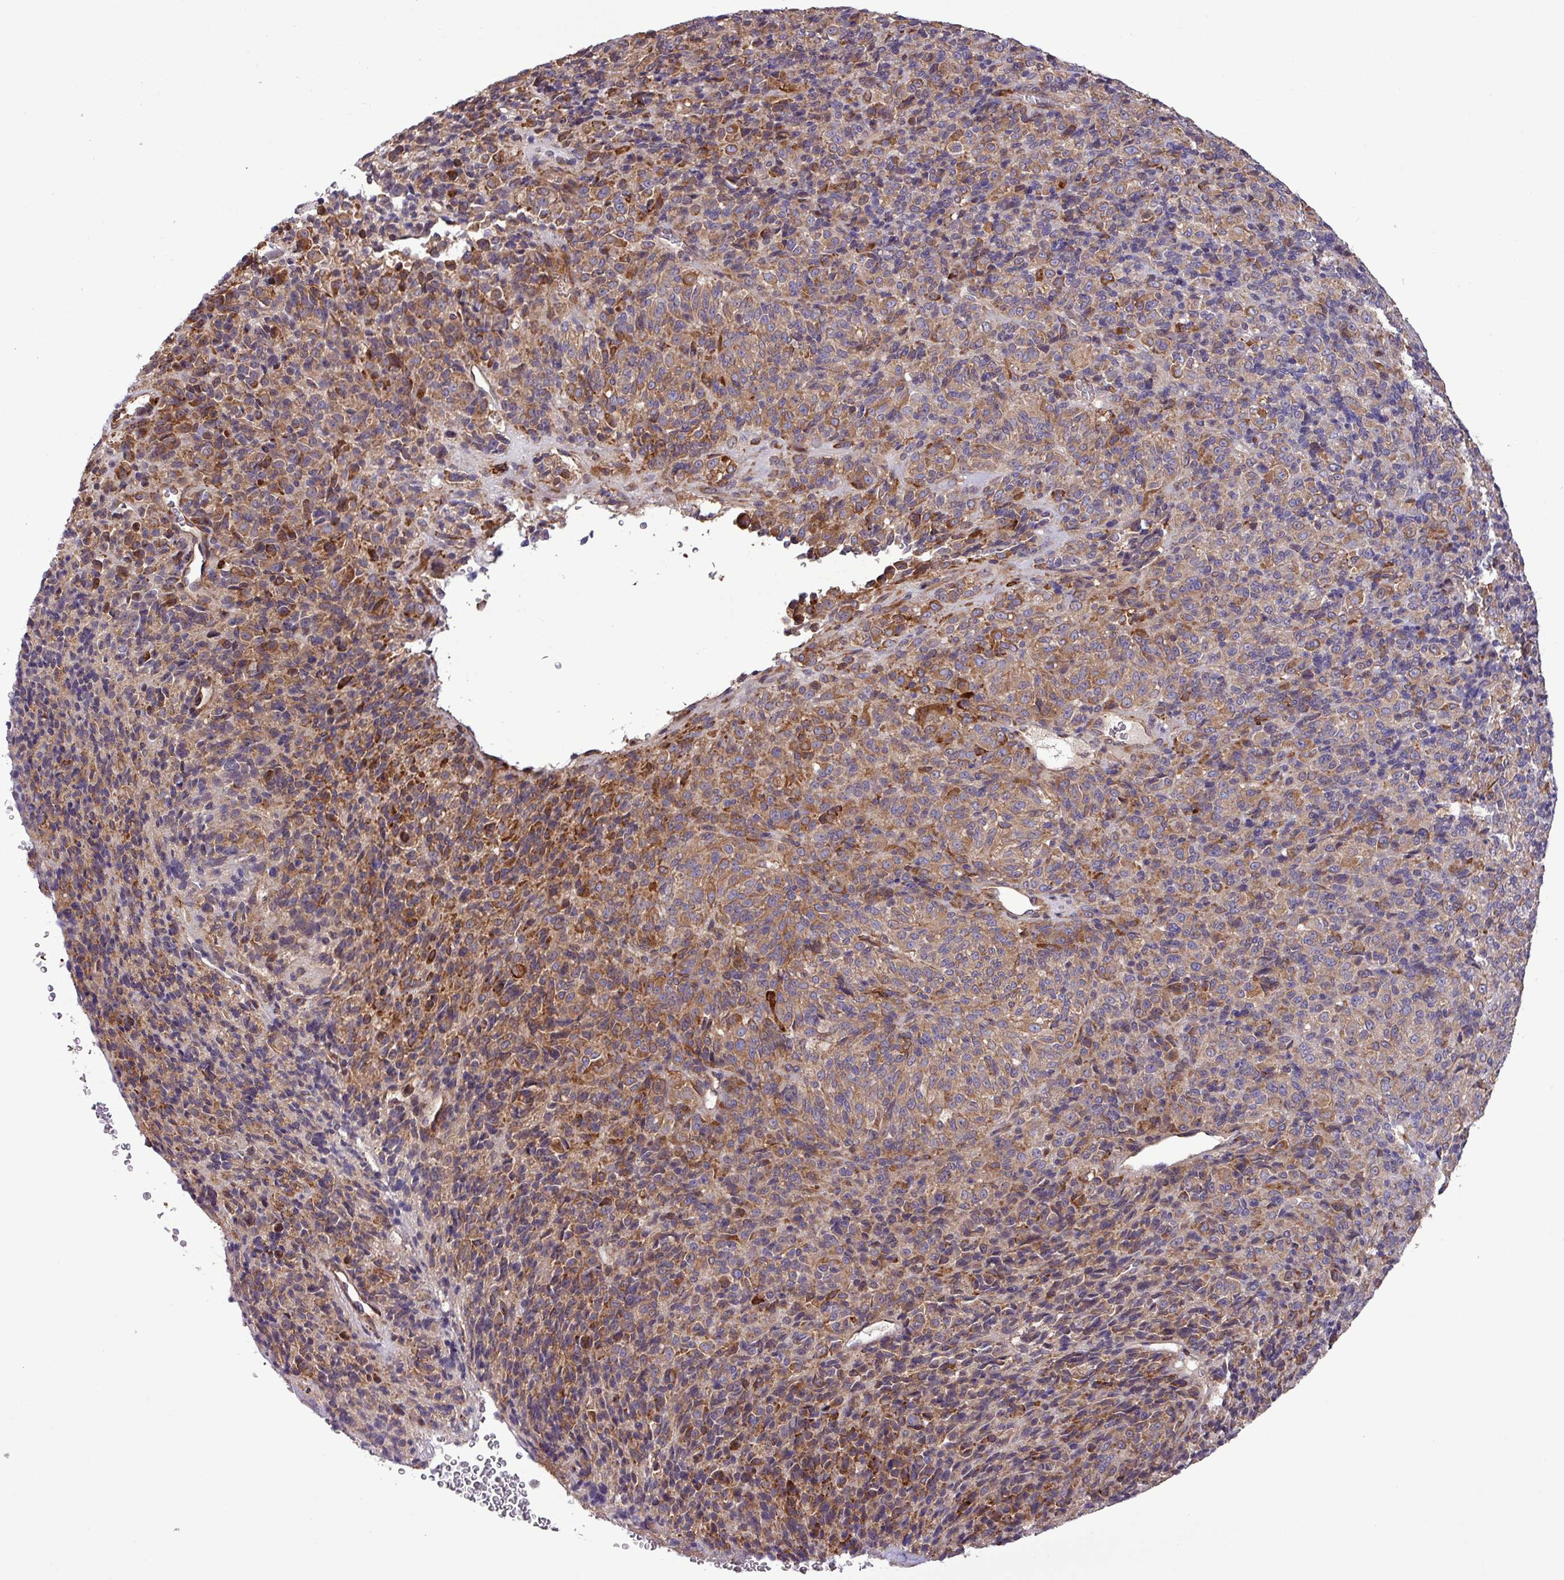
{"staining": {"intensity": "moderate", "quantity": ">75%", "location": "cytoplasmic/membranous"}, "tissue": "melanoma", "cell_type": "Tumor cells", "image_type": "cancer", "snomed": [{"axis": "morphology", "description": "Malignant melanoma, Metastatic site"}, {"axis": "topography", "description": "Brain"}], "caption": "Malignant melanoma (metastatic site) stained for a protein (brown) demonstrates moderate cytoplasmic/membranous positive positivity in approximately >75% of tumor cells.", "gene": "MEGF6", "patient": {"sex": "female", "age": 56}}